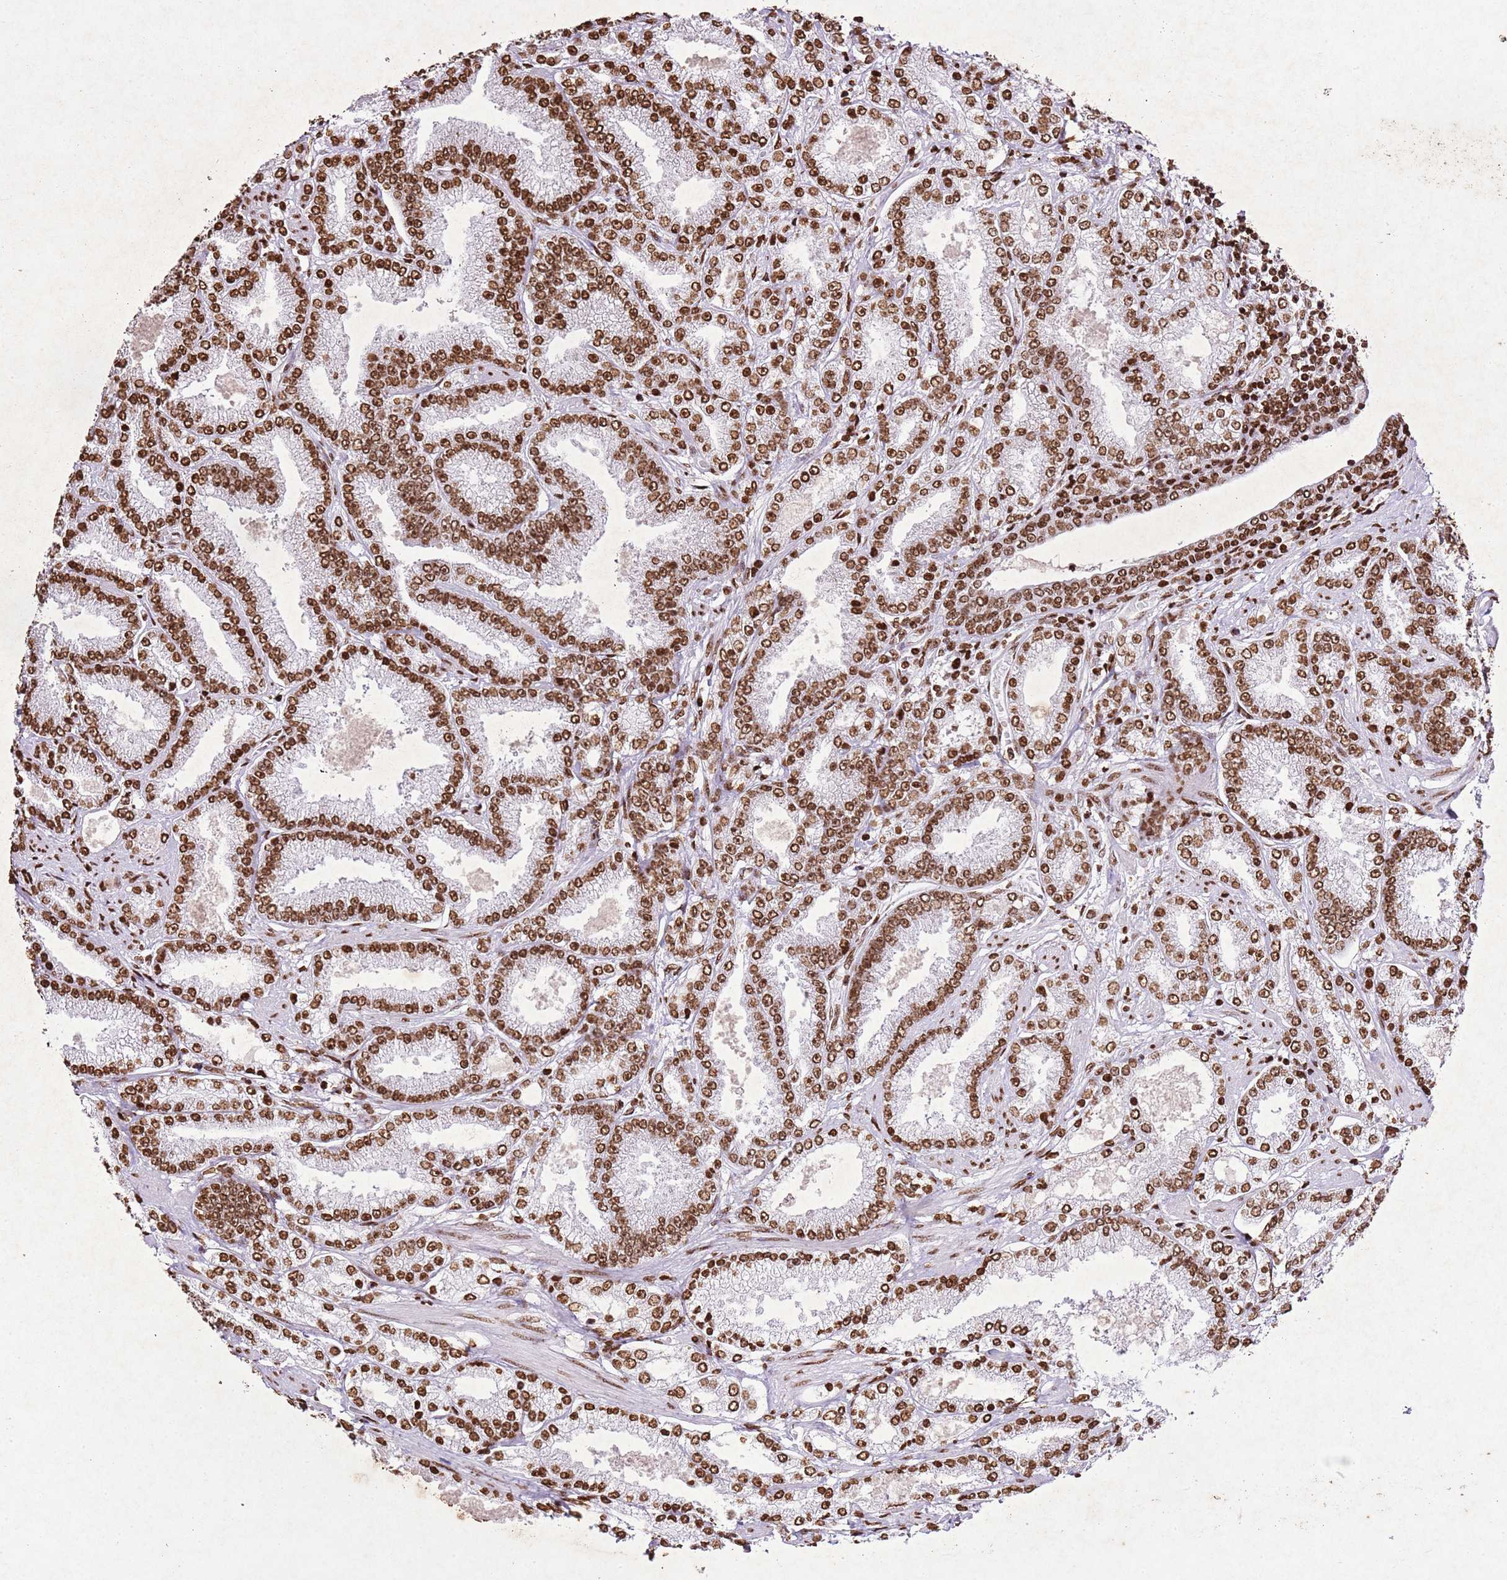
{"staining": {"intensity": "strong", "quantity": ">75%", "location": "nuclear"}, "tissue": "prostate cancer", "cell_type": "Tumor cells", "image_type": "cancer", "snomed": [{"axis": "morphology", "description": "Adenocarcinoma, High grade"}, {"axis": "topography", "description": "Prostate"}], "caption": "A photomicrograph of human prostate cancer (high-grade adenocarcinoma) stained for a protein shows strong nuclear brown staining in tumor cells.", "gene": "BMAL1", "patient": {"sex": "male", "age": 68}}